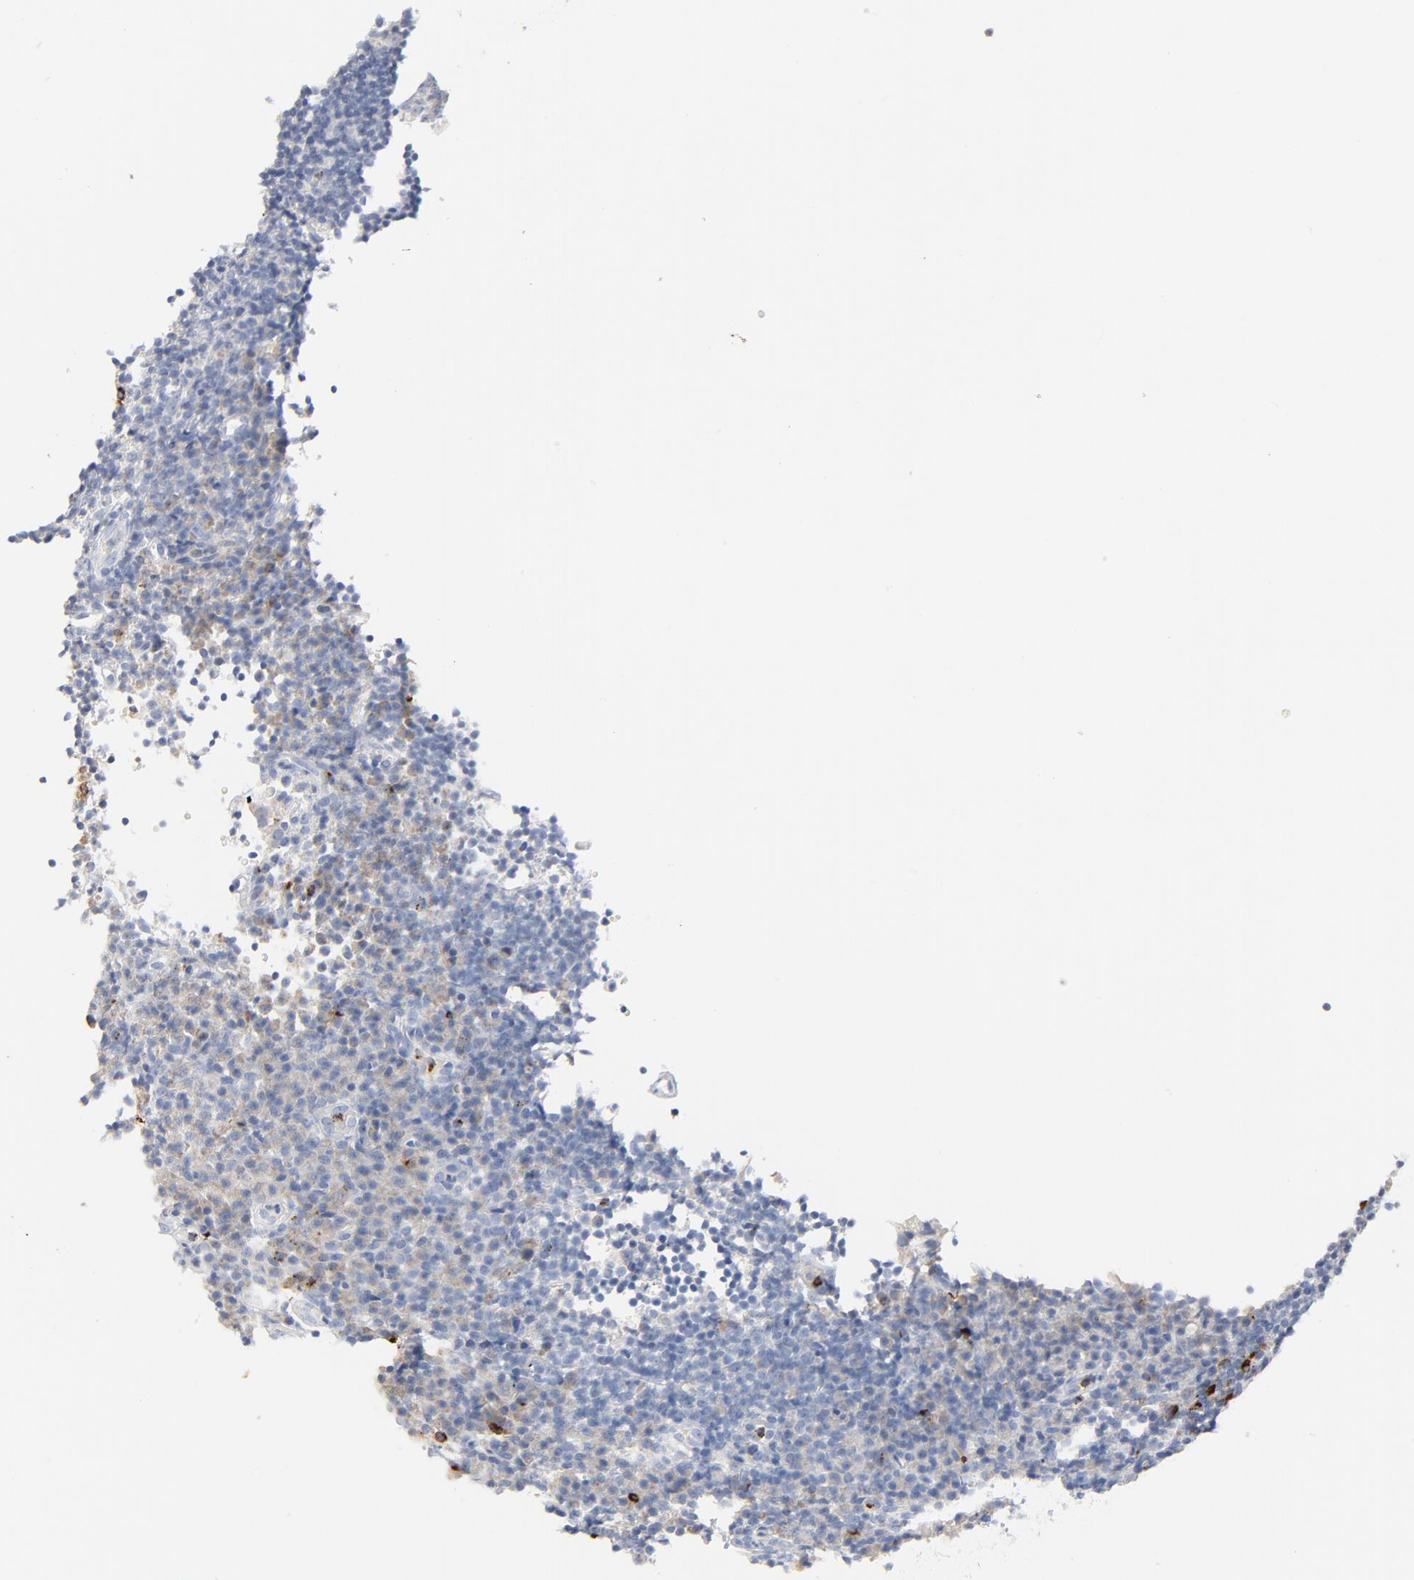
{"staining": {"intensity": "negative", "quantity": "none", "location": "none"}, "tissue": "tonsil", "cell_type": "Germinal center cells", "image_type": "normal", "snomed": [{"axis": "morphology", "description": "Normal tissue, NOS"}, {"axis": "topography", "description": "Tonsil"}], "caption": "Protein analysis of normal tonsil shows no significant positivity in germinal center cells.", "gene": "GZMB", "patient": {"sex": "female", "age": 40}}